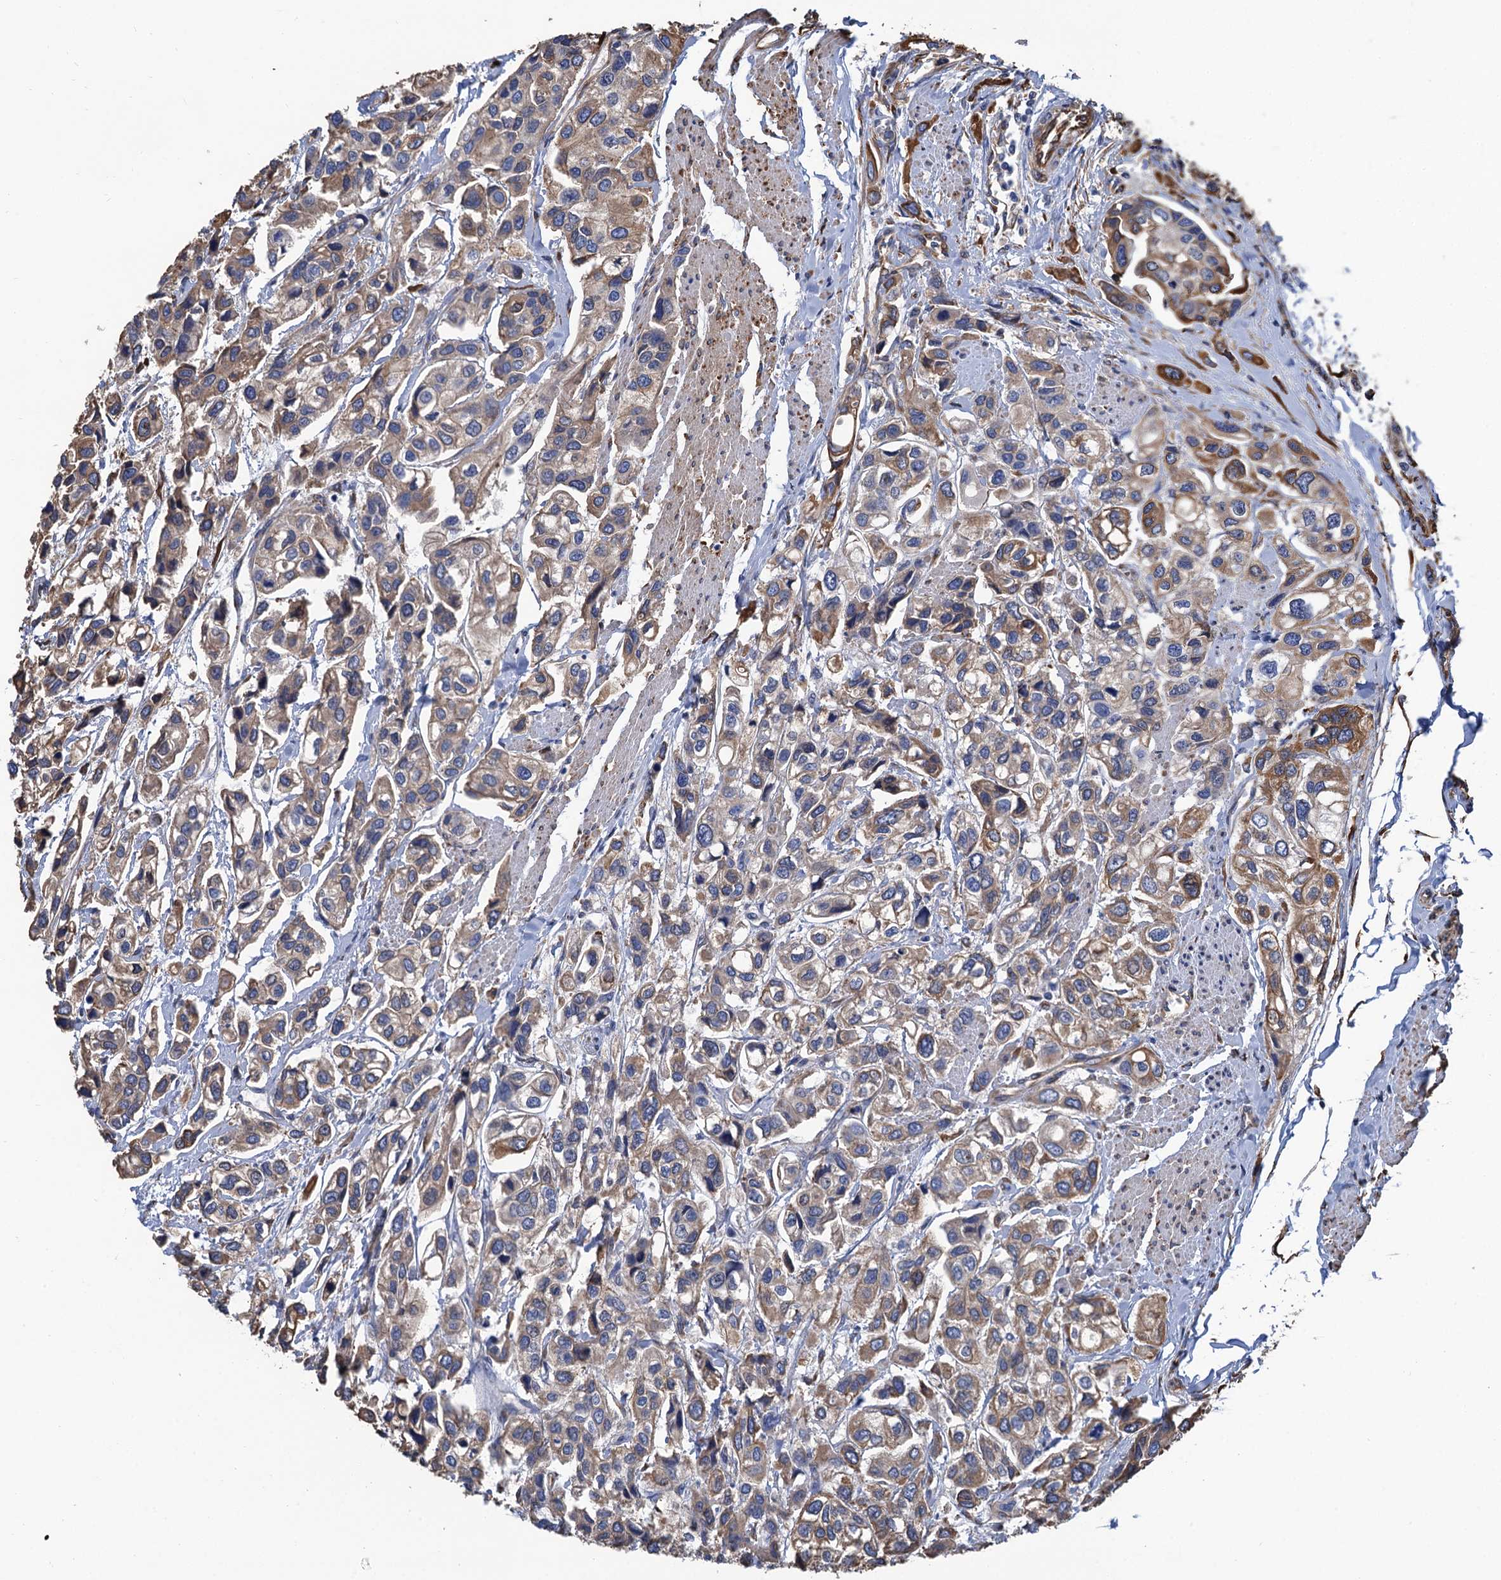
{"staining": {"intensity": "moderate", "quantity": "25%-75%", "location": "cytoplasmic/membranous"}, "tissue": "urothelial cancer", "cell_type": "Tumor cells", "image_type": "cancer", "snomed": [{"axis": "morphology", "description": "Urothelial carcinoma, High grade"}, {"axis": "topography", "description": "Urinary bladder"}], "caption": "Protein positivity by immunohistochemistry displays moderate cytoplasmic/membranous staining in approximately 25%-75% of tumor cells in high-grade urothelial carcinoma. (DAB IHC with brightfield microscopy, high magnification).", "gene": "CNNM1", "patient": {"sex": "male", "age": 67}}